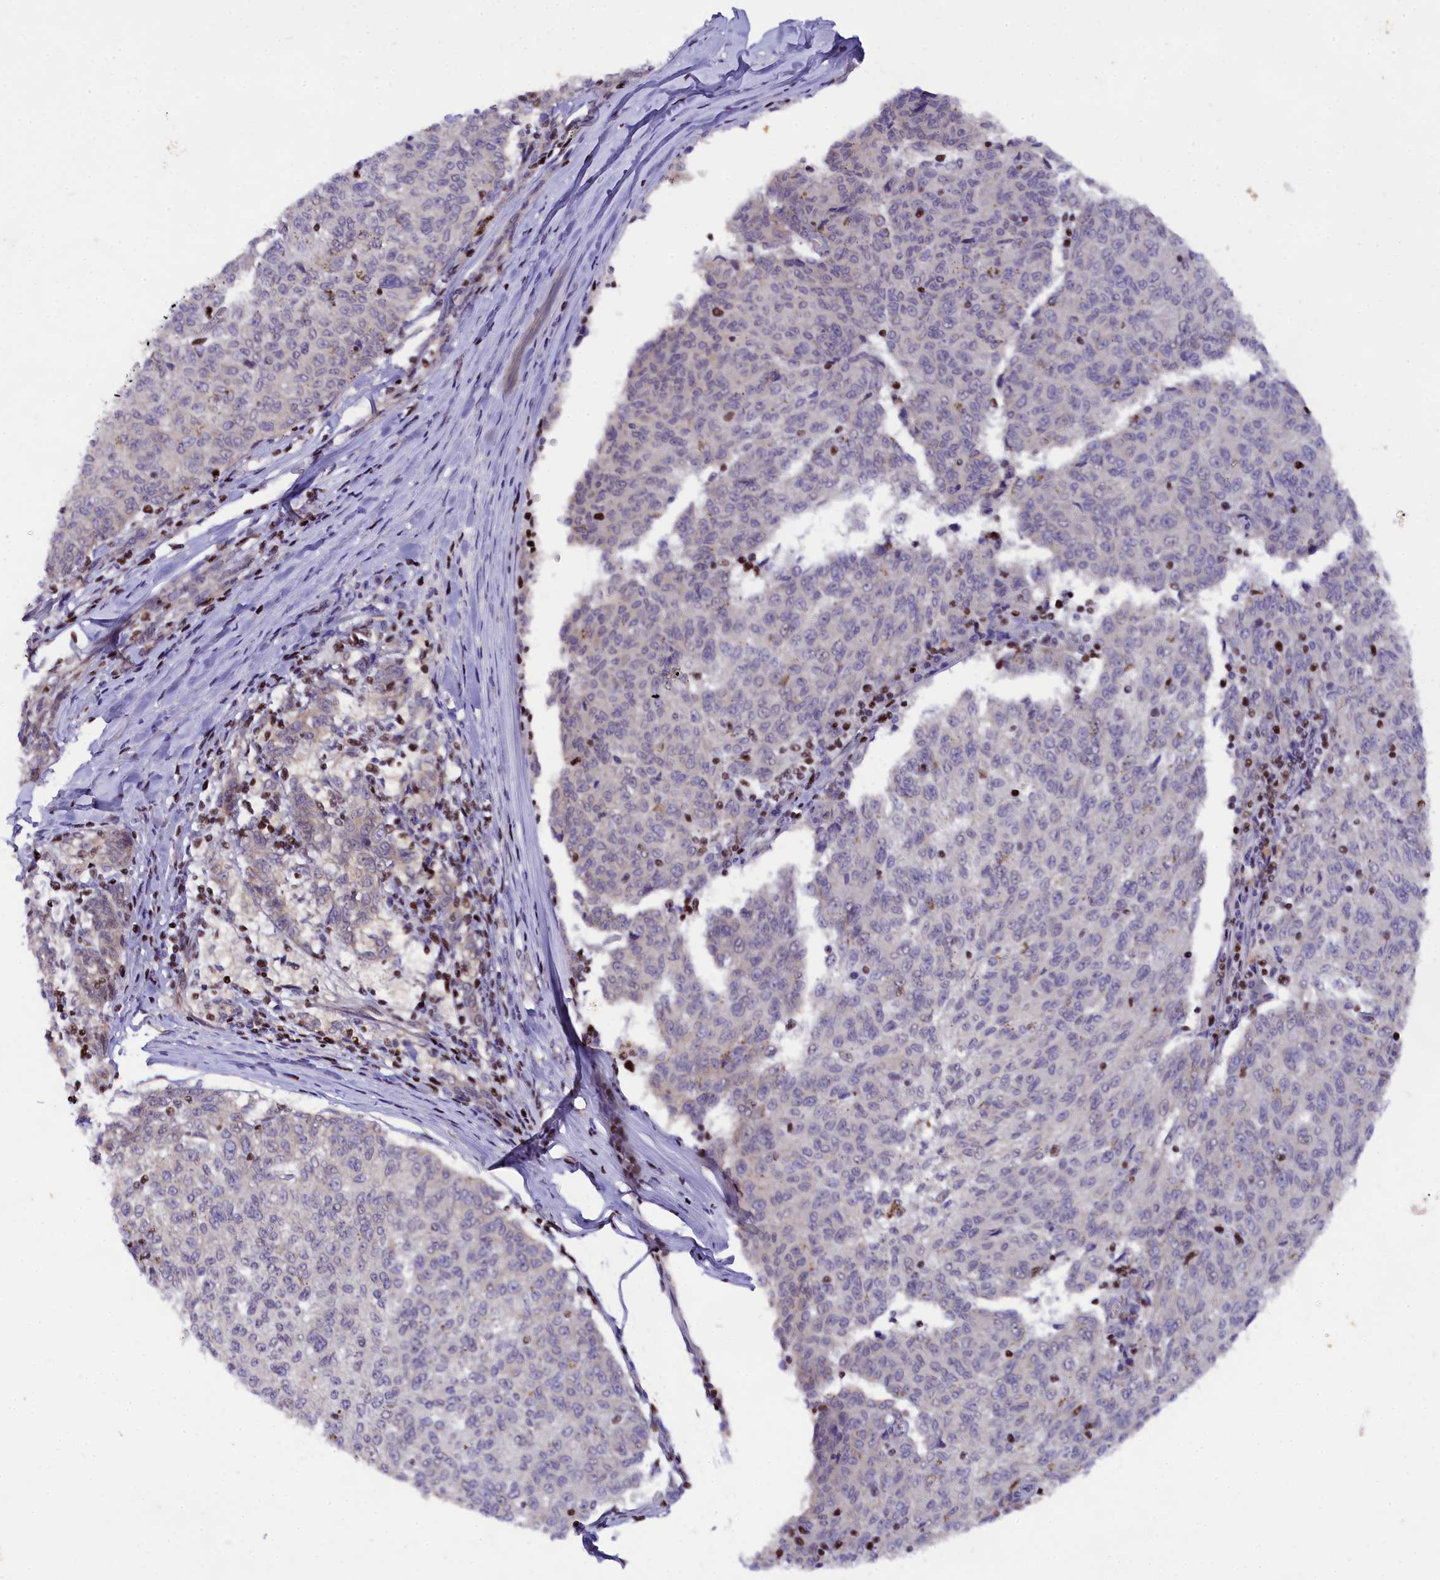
{"staining": {"intensity": "negative", "quantity": "none", "location": "none"}, "tissue": "melanoma", "cell_type": "Tumor cells", "image_type": "cancer", "snomed": [{"axis": "morphology", "description": "Malignant melanoma, NOS"}, {"axis": "topography", "description": "Skin"}], "caption": "A micrograph of malignant melanoma stained for a protein exhibits no brown staining in tumor cells. The staining is performed using DAB brown chromogen with nuclei counter-stained in using hematoxylin.", "gene": "SP4", "patient": {"sex": "female", "age": 72}}